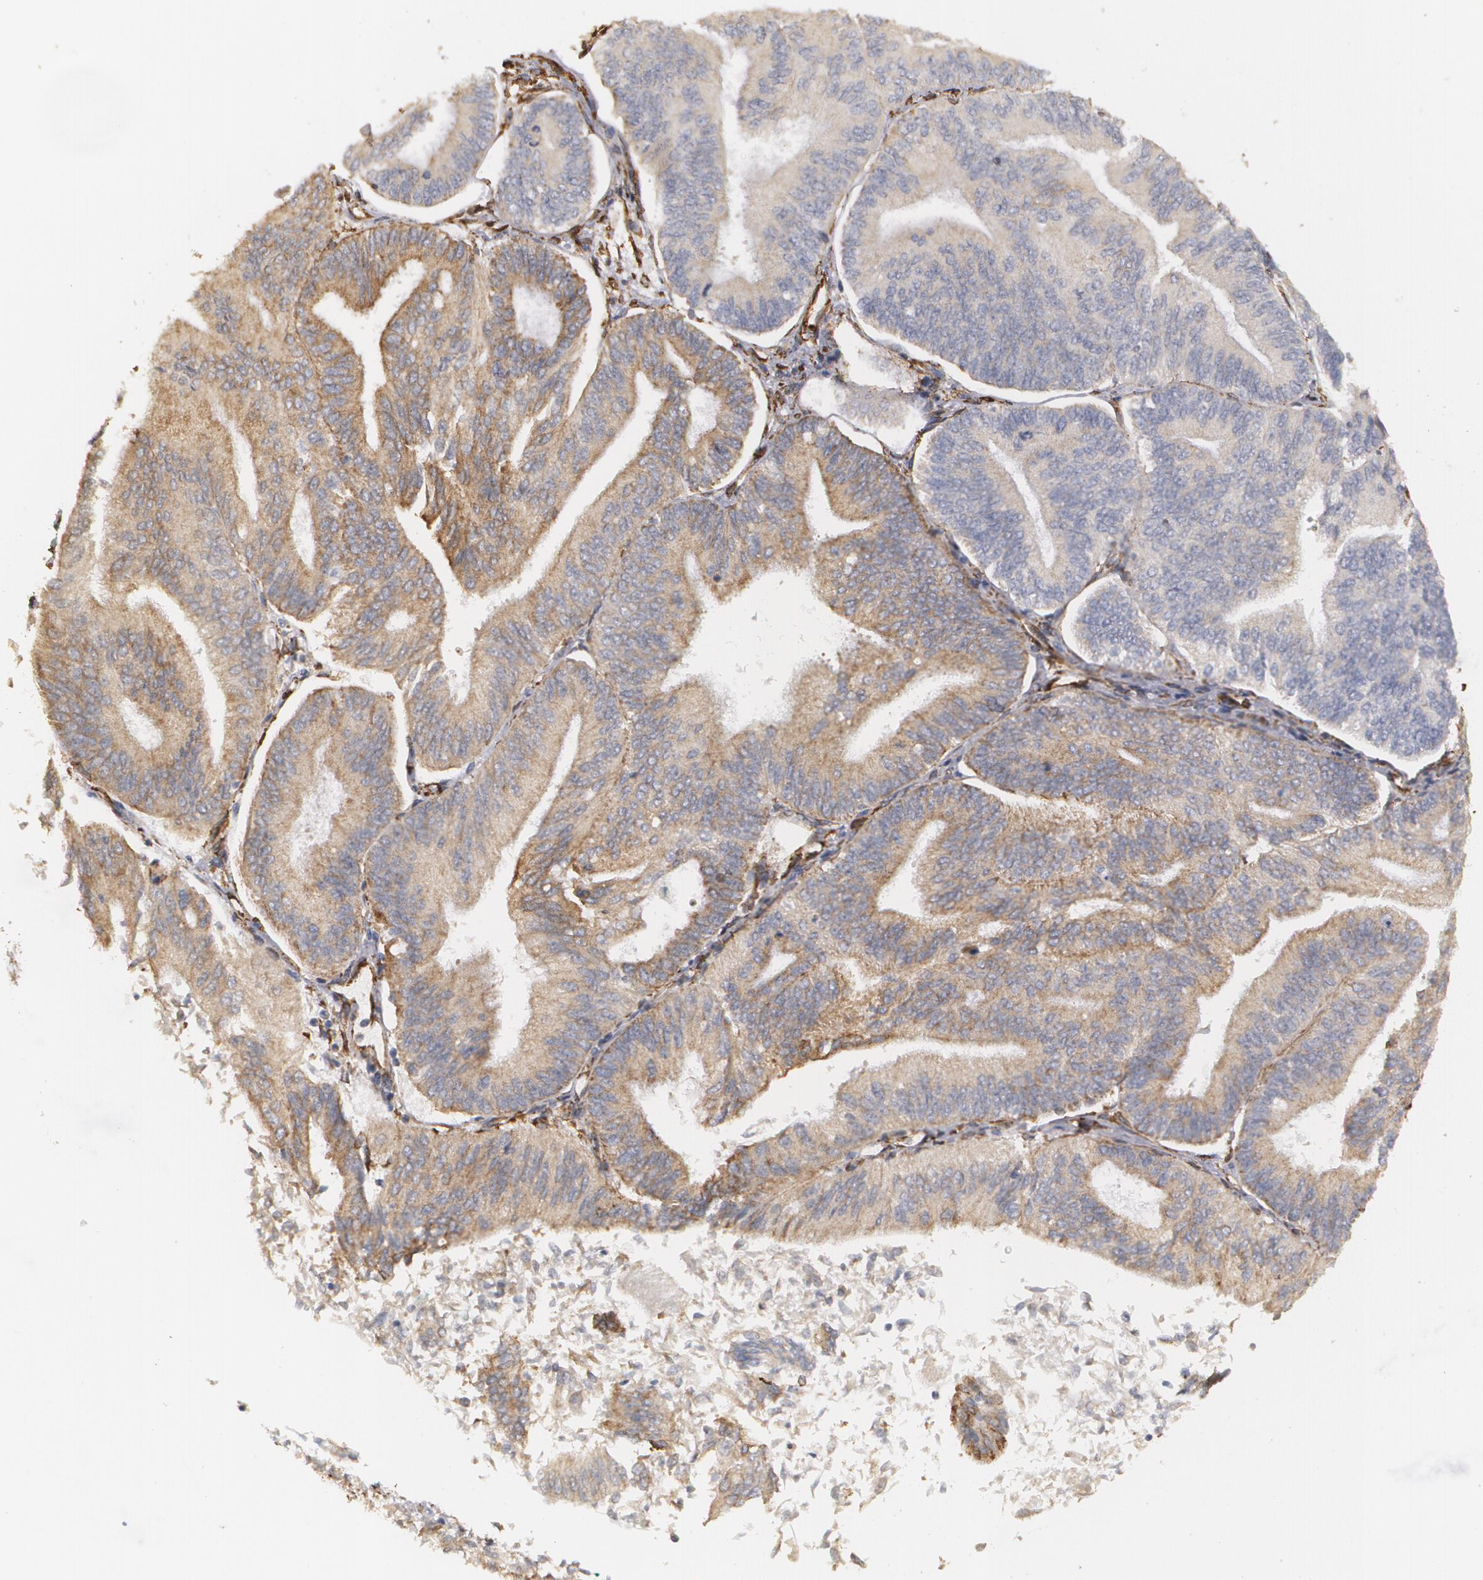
{"staining": {"intensity": "weak", "quantity": ">75%", "location": "cytoplasmic/membranous"}, "tissue": "endometrial cancer", "cell_type": "Tumor cells", "image_type": "cancer", "snomed": [{"axis": "morphology", "description": "Adenocarcinoma, NOS"}, {"axis": "topography", "description": "Endometrium"}], "caption": "About >75% of tumor cells in endometrial cancer (adenocarcinoma) demonstrate weak cytoplasmic/membranous protein staining as visualized by brown immunohistochemical staining.", "gene": "CYB5R3", "patient": {"sex": "female", "age": 55}}